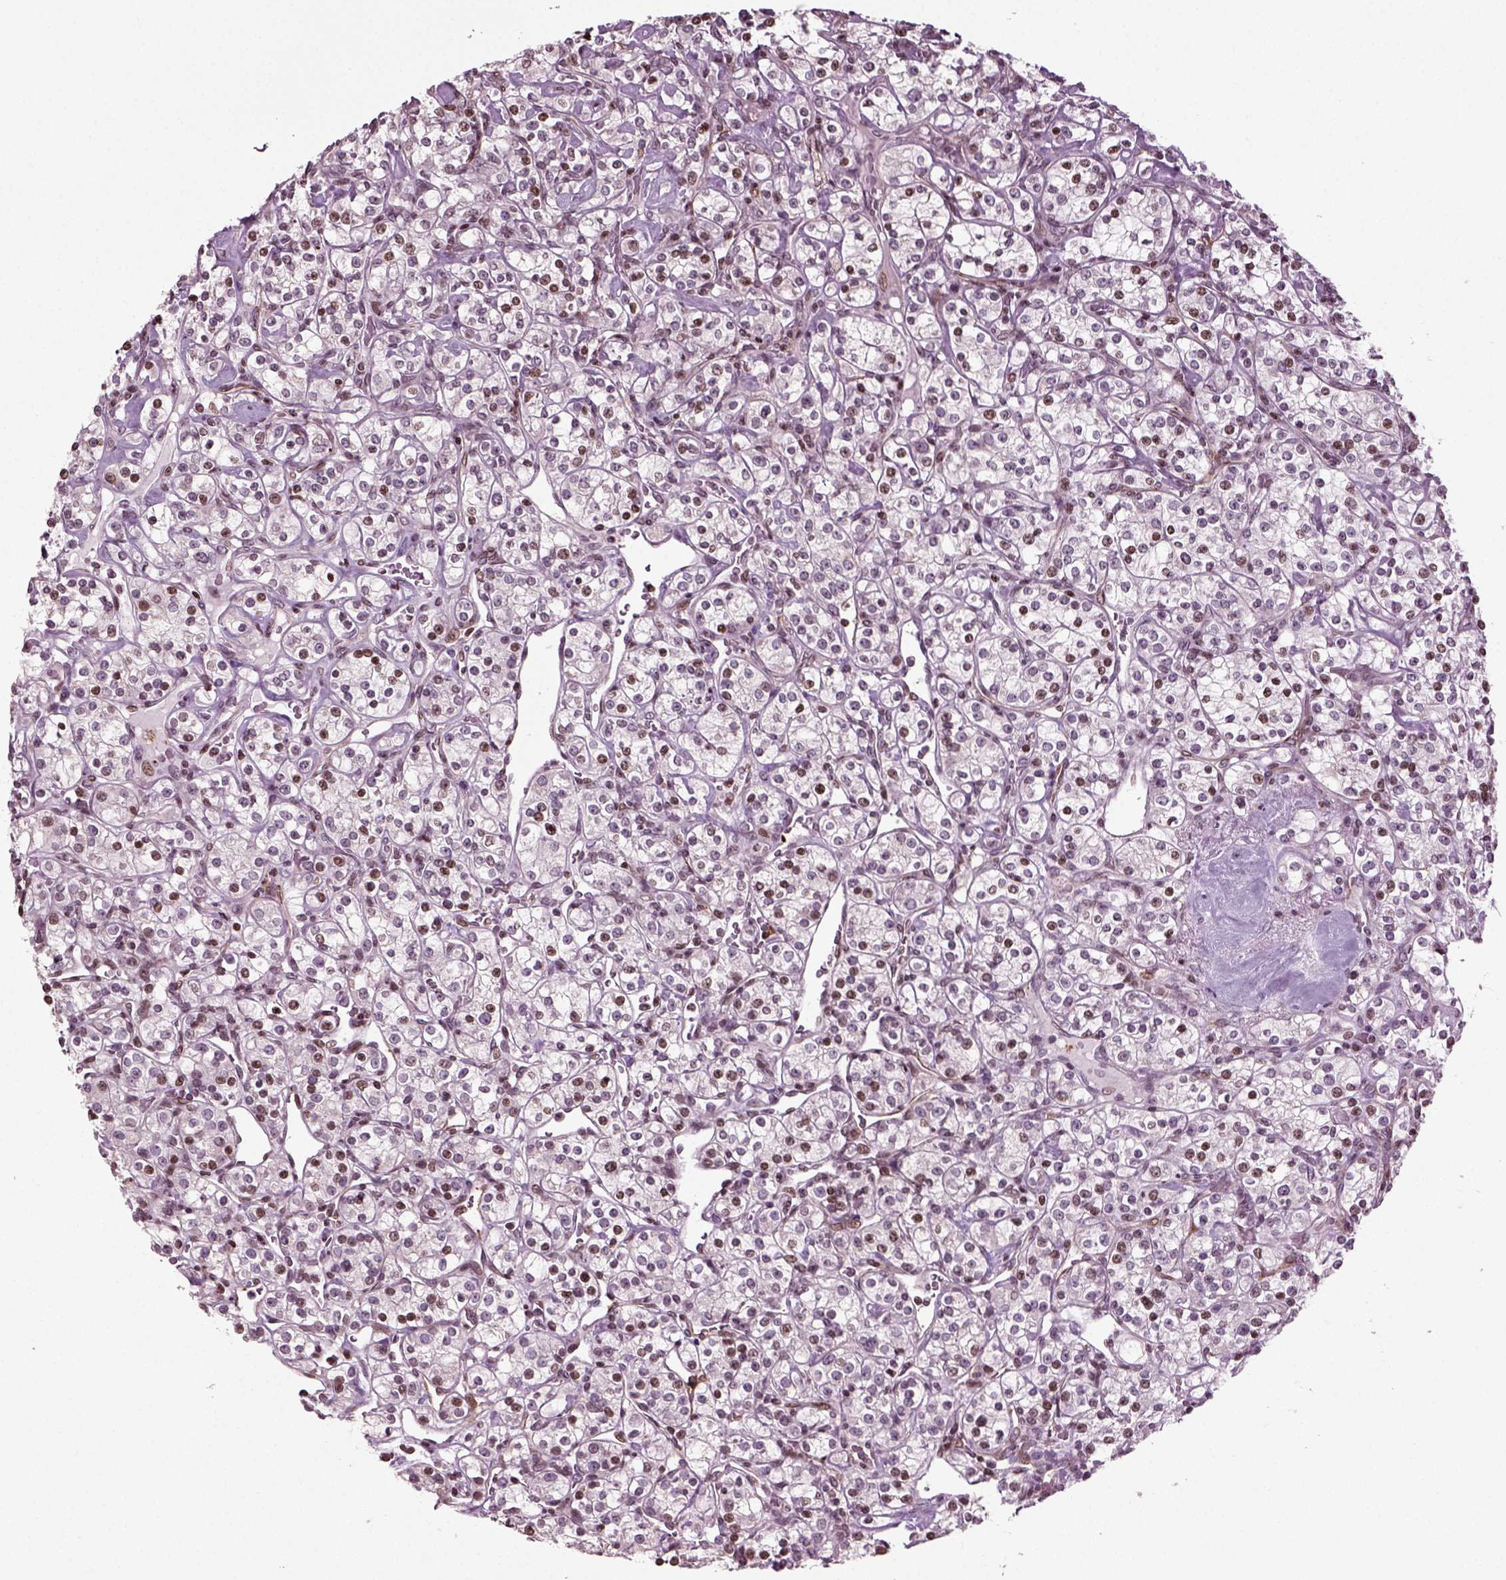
{"staining": {"intensity": "strong", "quantity": "25%-75%", "location": "nuclear"}, "tissue": "renal cancer", "cell_type": "Tumor cells", "image_type": "cancer", "snomed": [{"axis": "morphology", "description": "Adenocarcinoma, NOS"}, {"axis": "topography", "description": "Kidney"}], "caption": "A brown stain labels strong nuclear staining of a protein in renal cancer (adenocarcinoma) tumor cells.", "gene": "HEYL", "patient": {"sex": "male", "age": 77}}